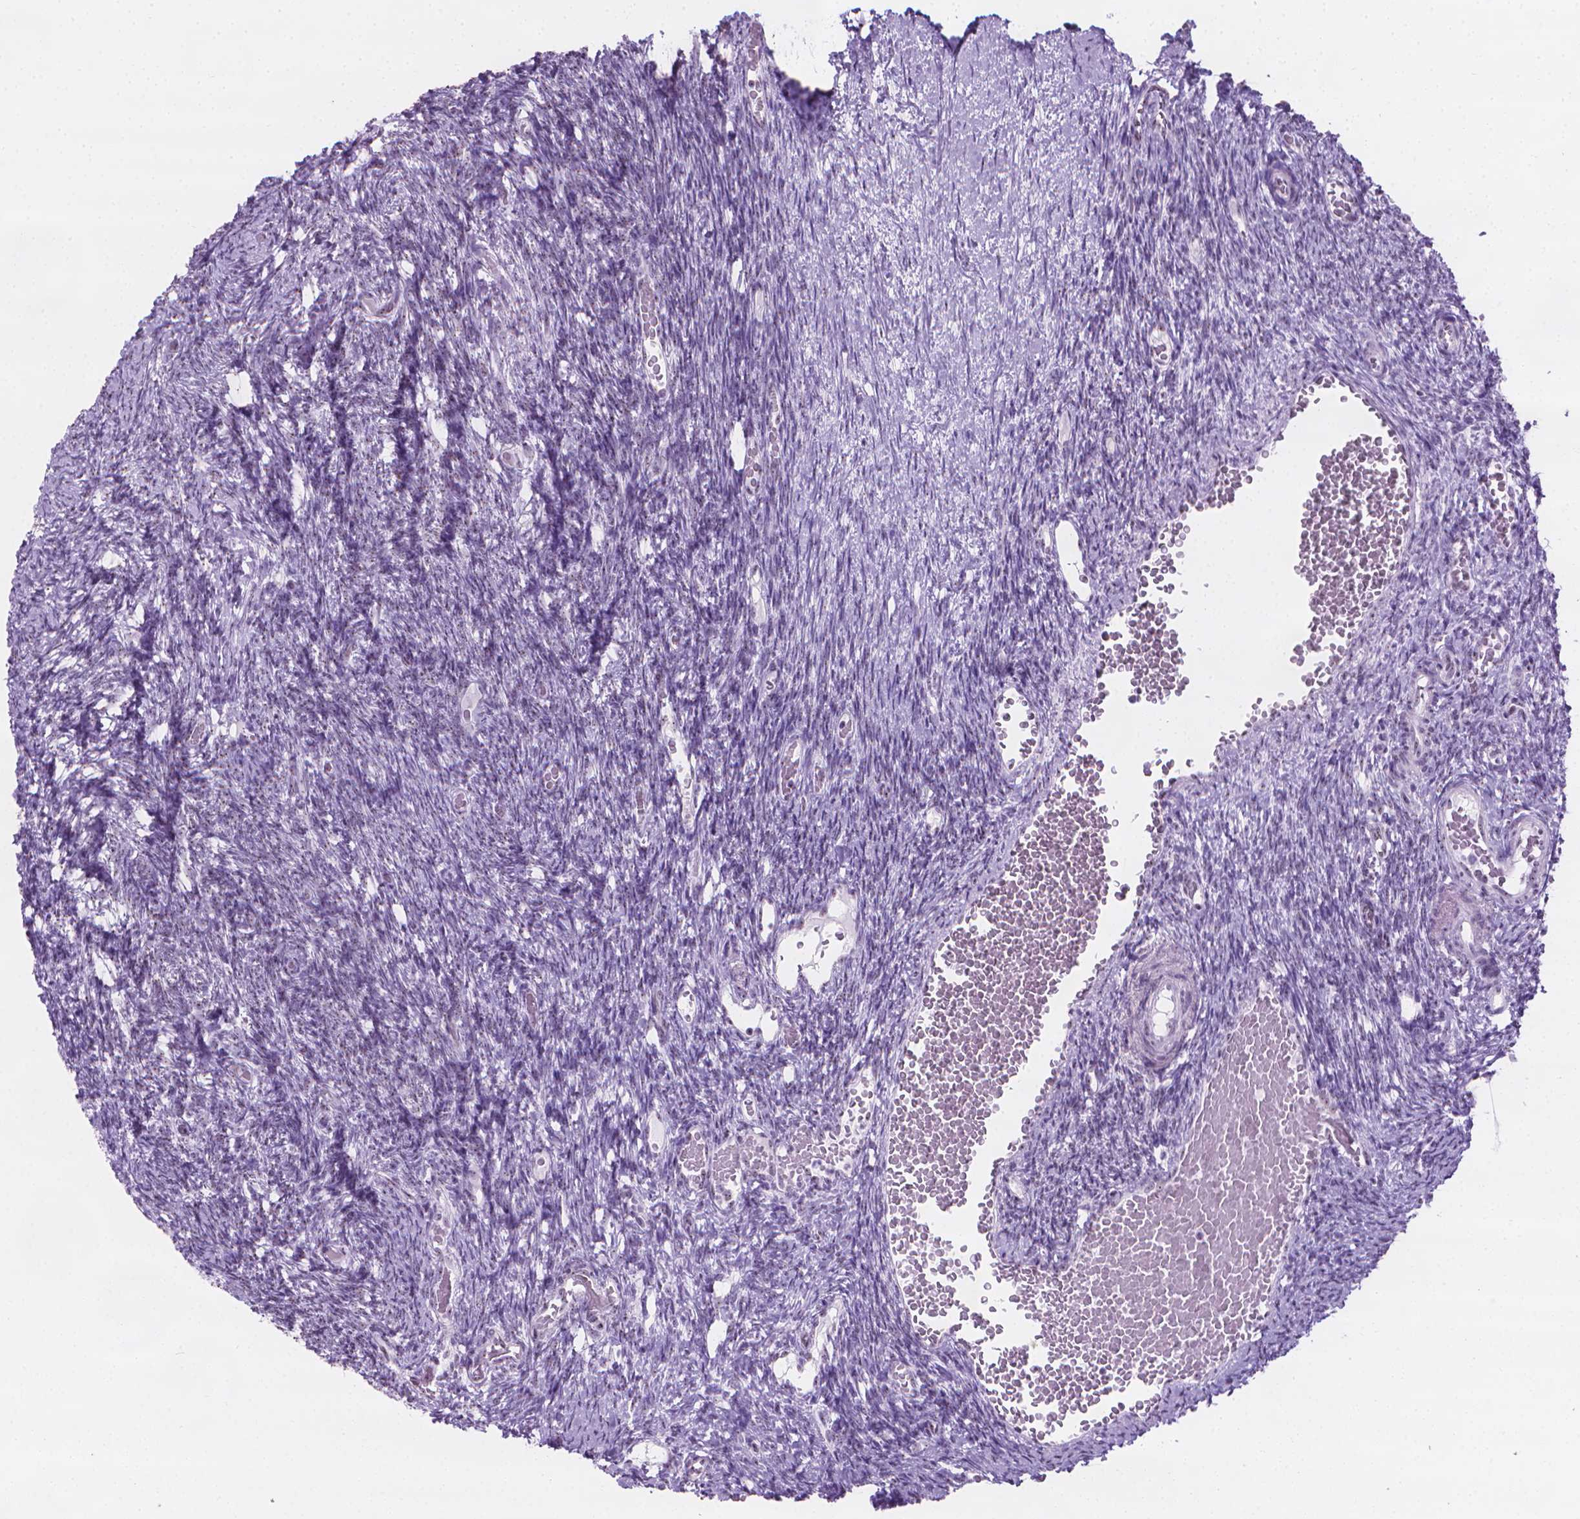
{"staining": {"intensity": "weak", "quantity": ">75%", "location": "nuclear"}, "tissue": "ovary", "cell_type": "Follicle cells", "image_type": "normal", "snomed": [{"axis": "morphology", "description": "Normal tissue, NOS"}, {"axis": "topography", "description": "Ovary"}], "caption": "DAB (3,3'-diaminobenzidine) immunohistochemical staining of normal ovary shows weak nuclear protein staining in about >75% of follicle cells.", "gene": "NOL7", "patient": {"sex": "female", "age": 39}}